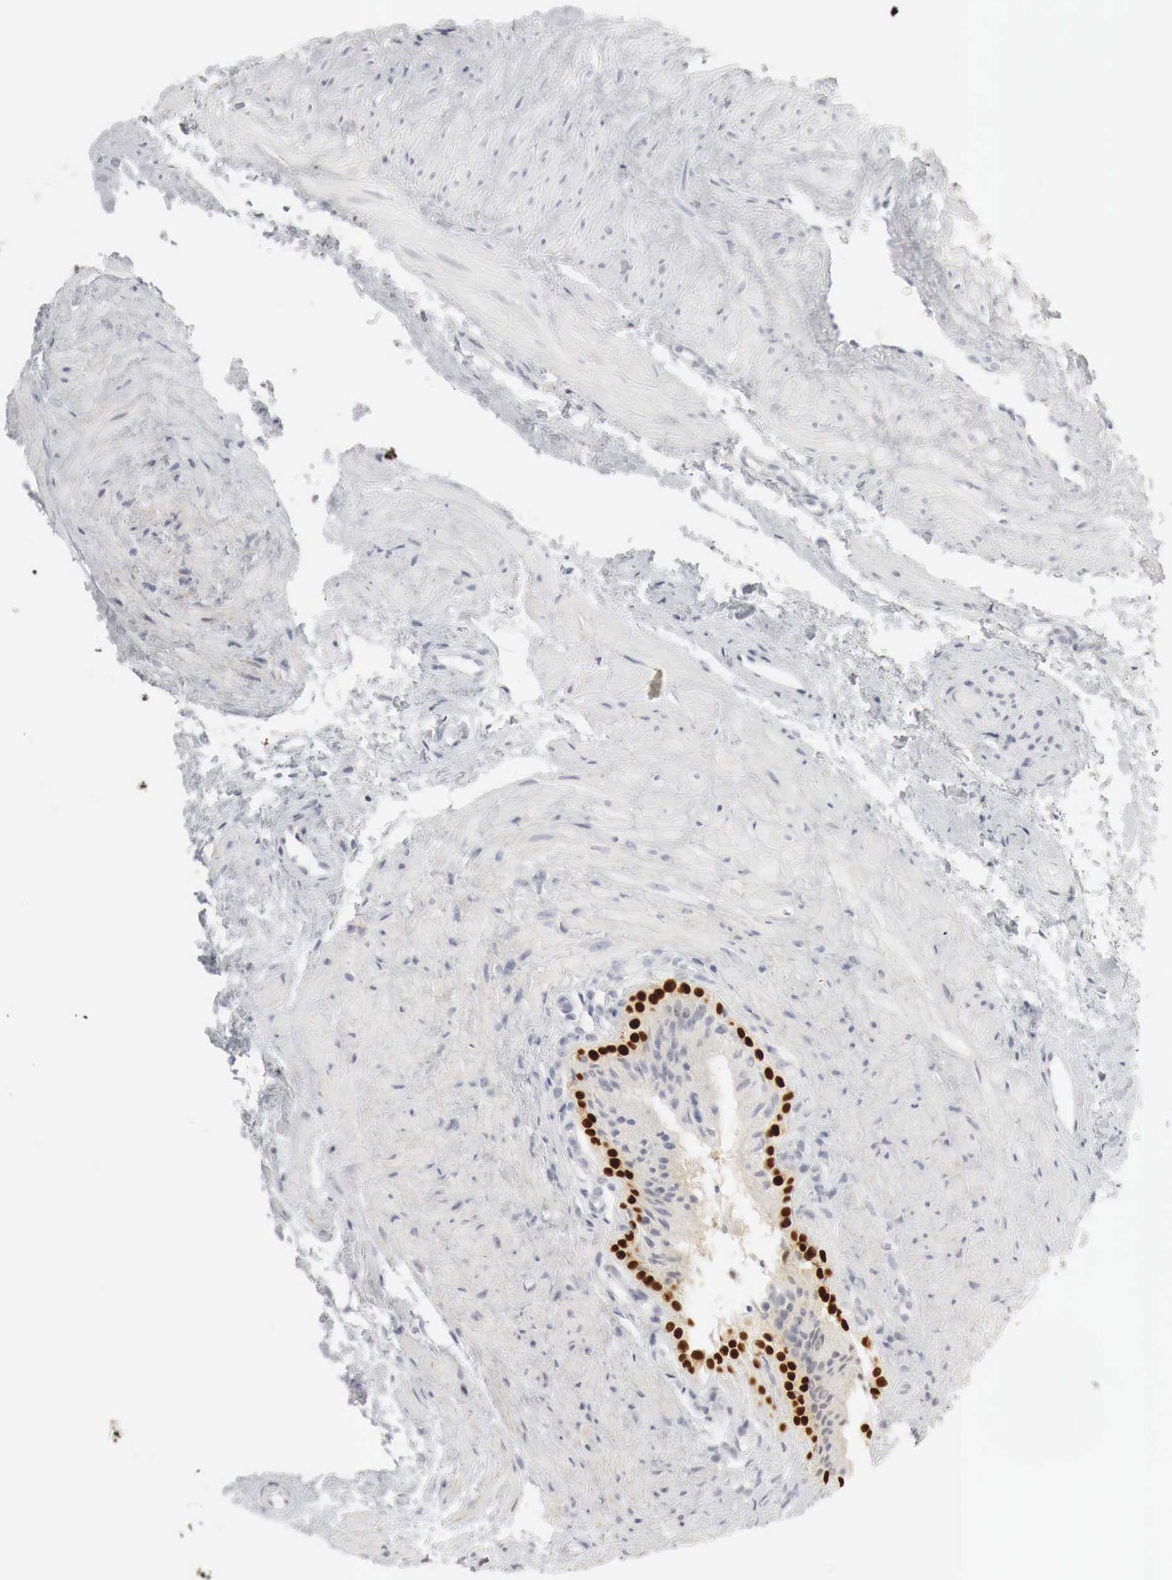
{"staining": {"intensity": "strong", "quantity": "25%-75%", "location": "nuclear"}, "tissue": "epididymis", "cell_type": "Glandular cells", "image_type": "normal", "snomed": [{"axis": "morphology", "description": "Normal tissue, NOS"}, {"axis": "topography", "description": "Epididymis"}], "caption": "Protein analysis of normal epididymis shows strong nuclear staining in approximately 25%-75% of glandular cells.", "gene": "TP63", "patient": {"sex": "male", "age": 74}}